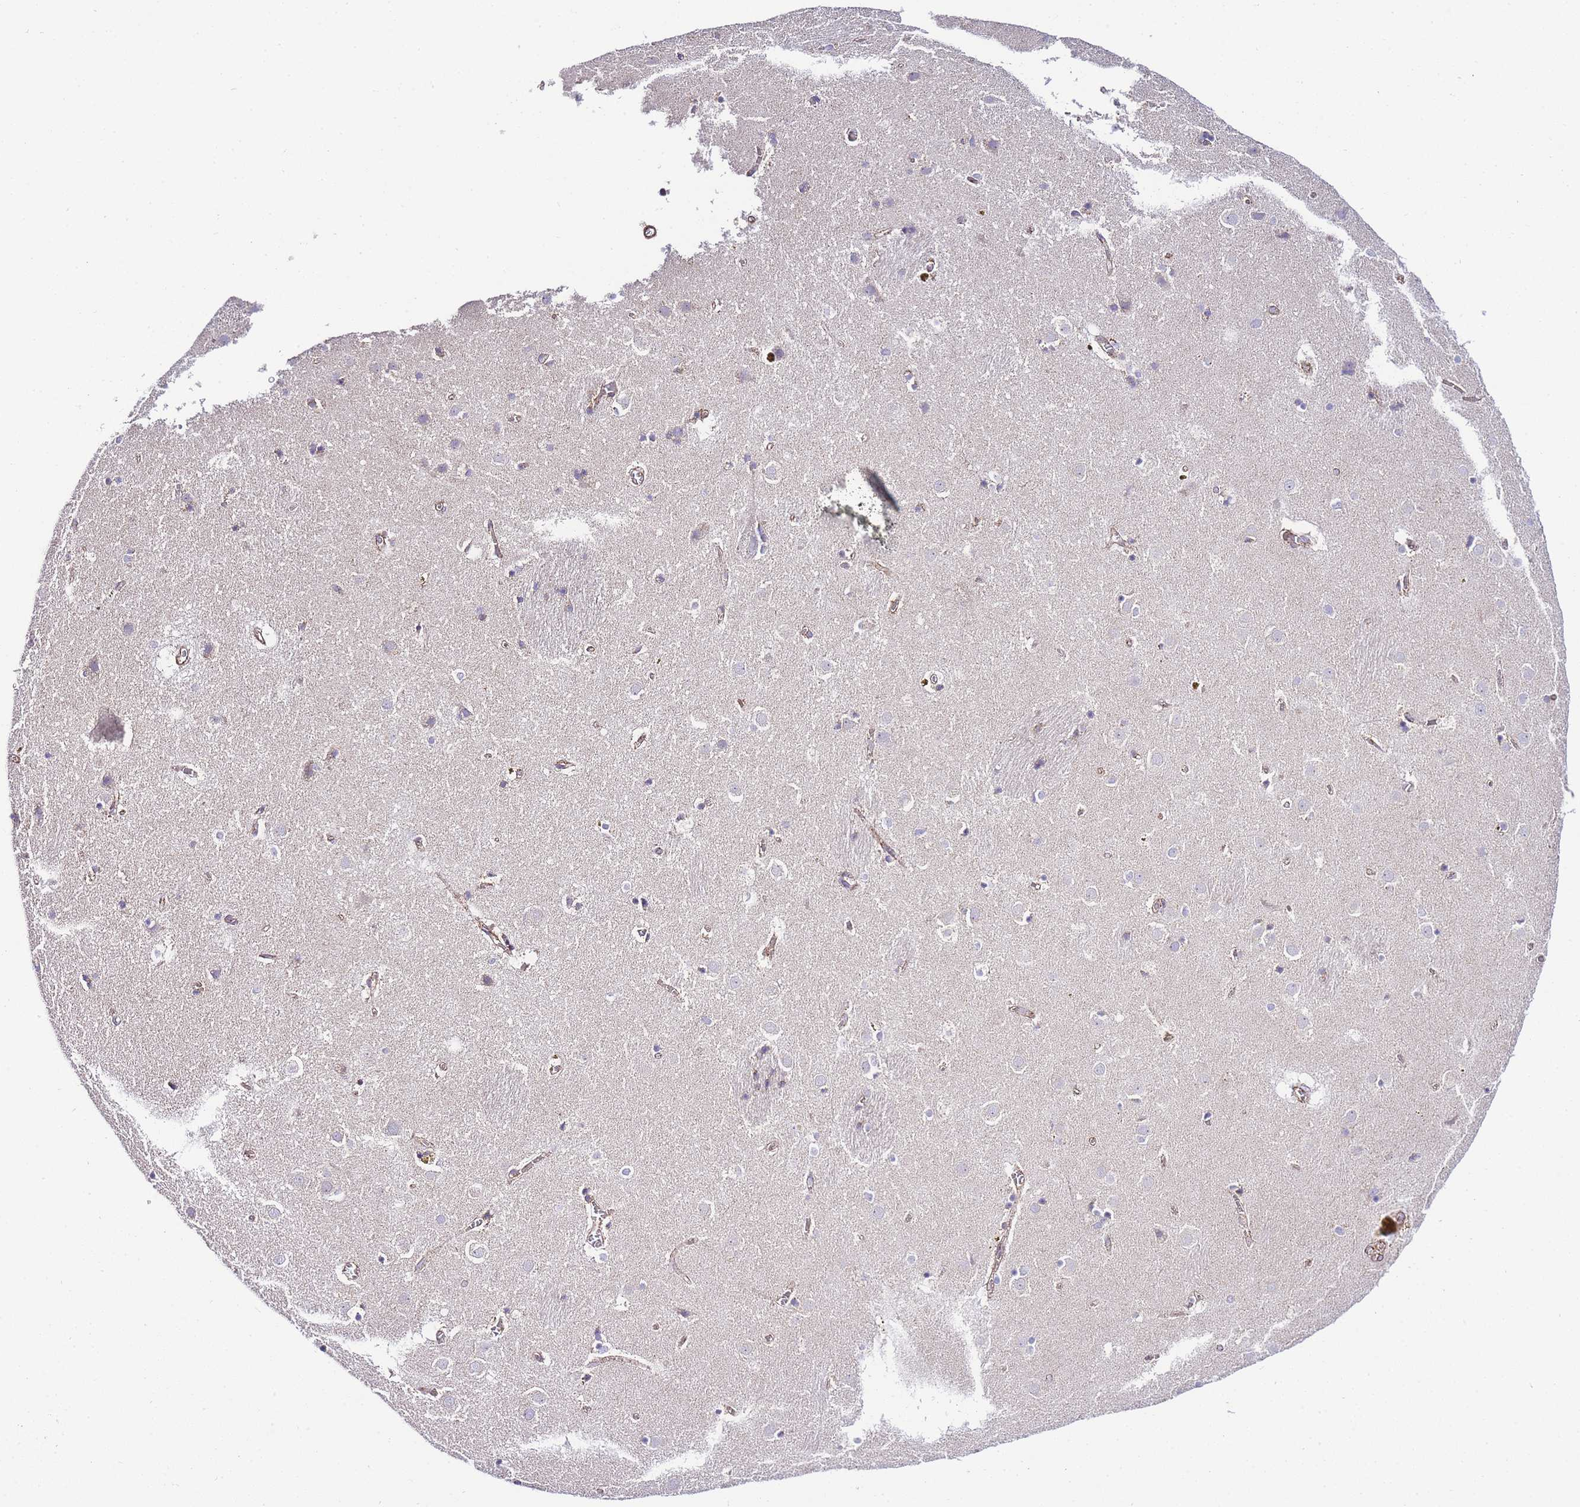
{"staining": {"intensity": "negative", "quantity": "none", "location": "none"}, "tissue": "caudate", "cell_type": "Glial cells", "image_type": "normal", "snomed": [{"axis": "morphology", "description": "Normal tissue, NOS"}, {"axis": "topography", "description": "Lateral ventricle wall"}], "caption": "The immunohistochemistry histopathology image has no significant positivity in glial cells of caudate.", "gene": "PDCD7", "patient": {"sex": "male", "age": 70}}